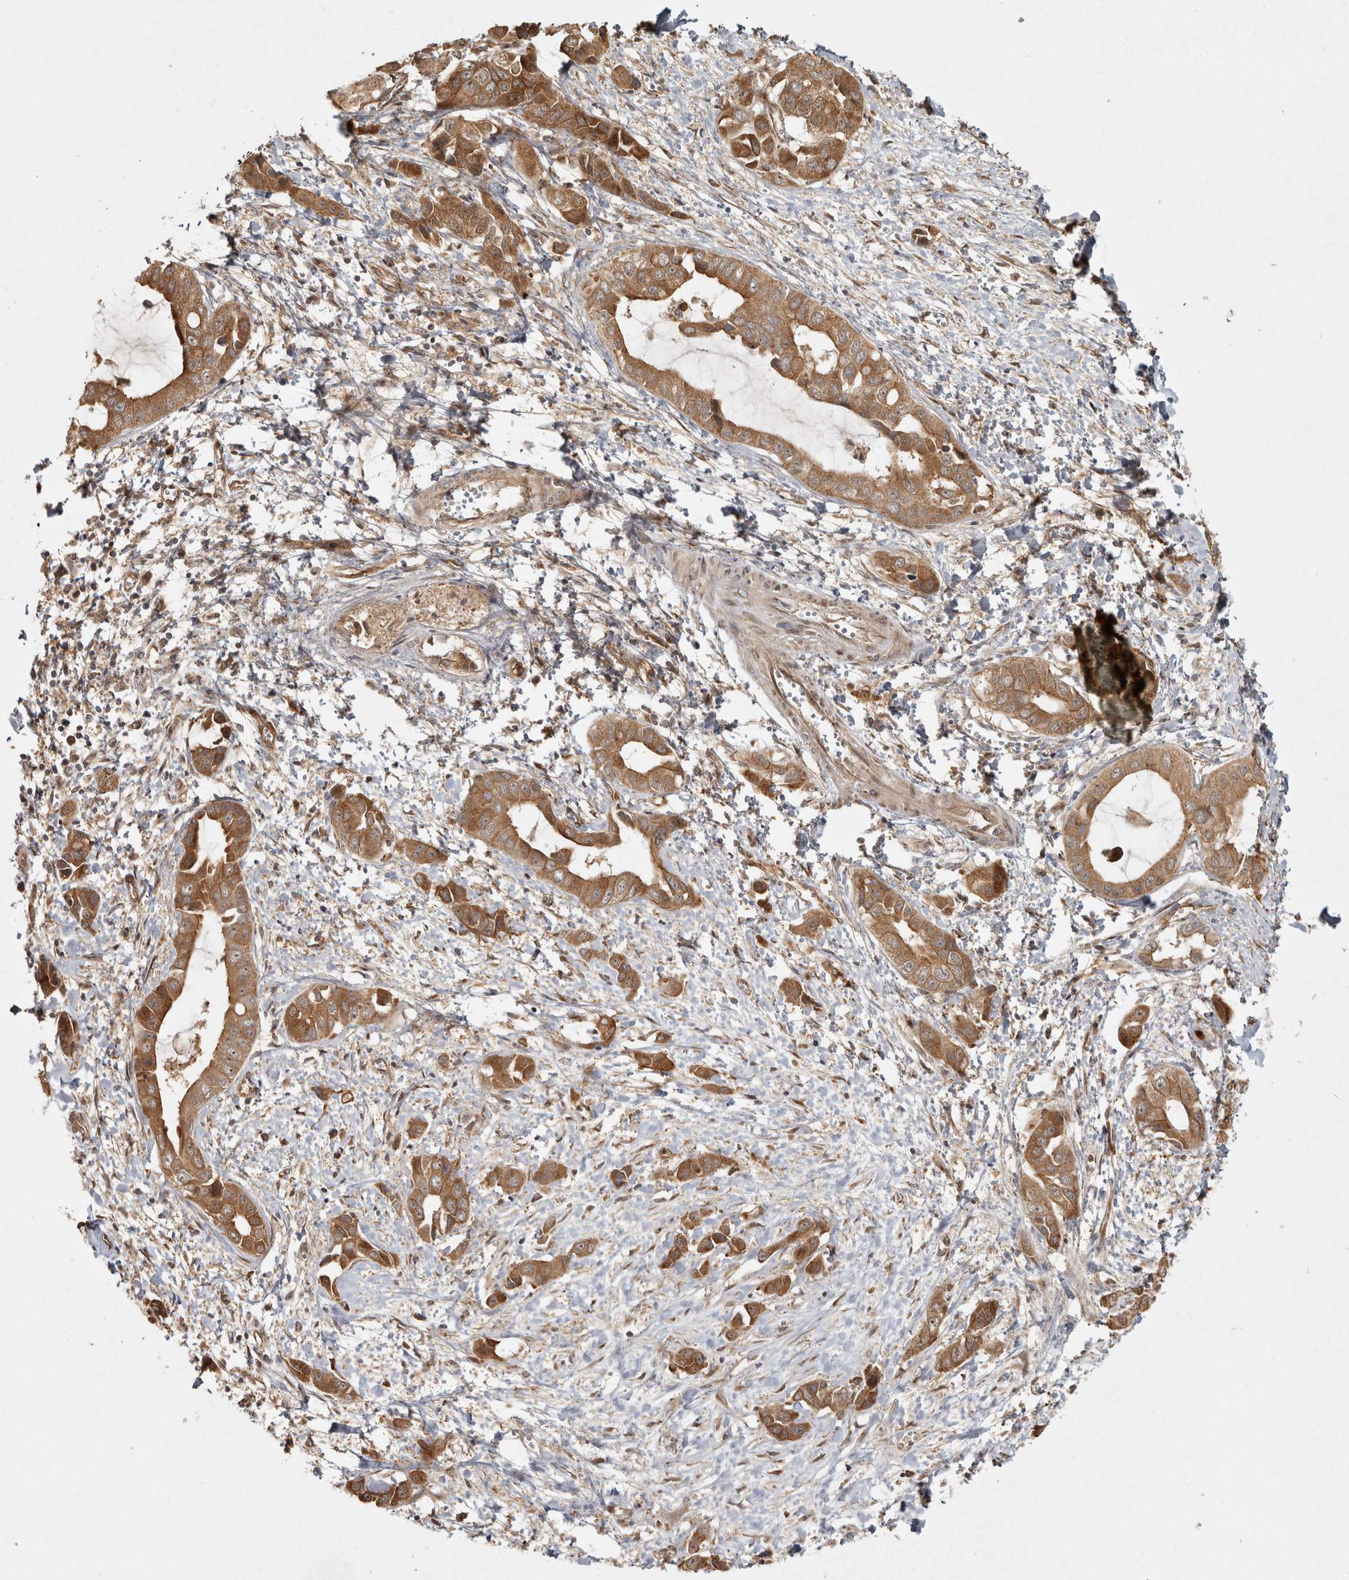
{"staining": {"intensity": "strong", "quantity": ">75%", "location": "cytoplasmic/membranous"}, "tissue": "liver cancer", "cell_type": "Tumor cells", "image_type": "cancer", "snomed": [{"axis": "morphology", "description": "Cholangiocarcinoma"}, {"axis": "topography", "description": "Liver"}], "caption": "Brown immunohistochemical staining in human cholangiocarcinoma (liver) demonstrates strong cytoplasmic/membranous expression in approximately >75% of tumor cells.", "gene": "CAMSAP2", "patient": {"sex": "female", "age": 52}}